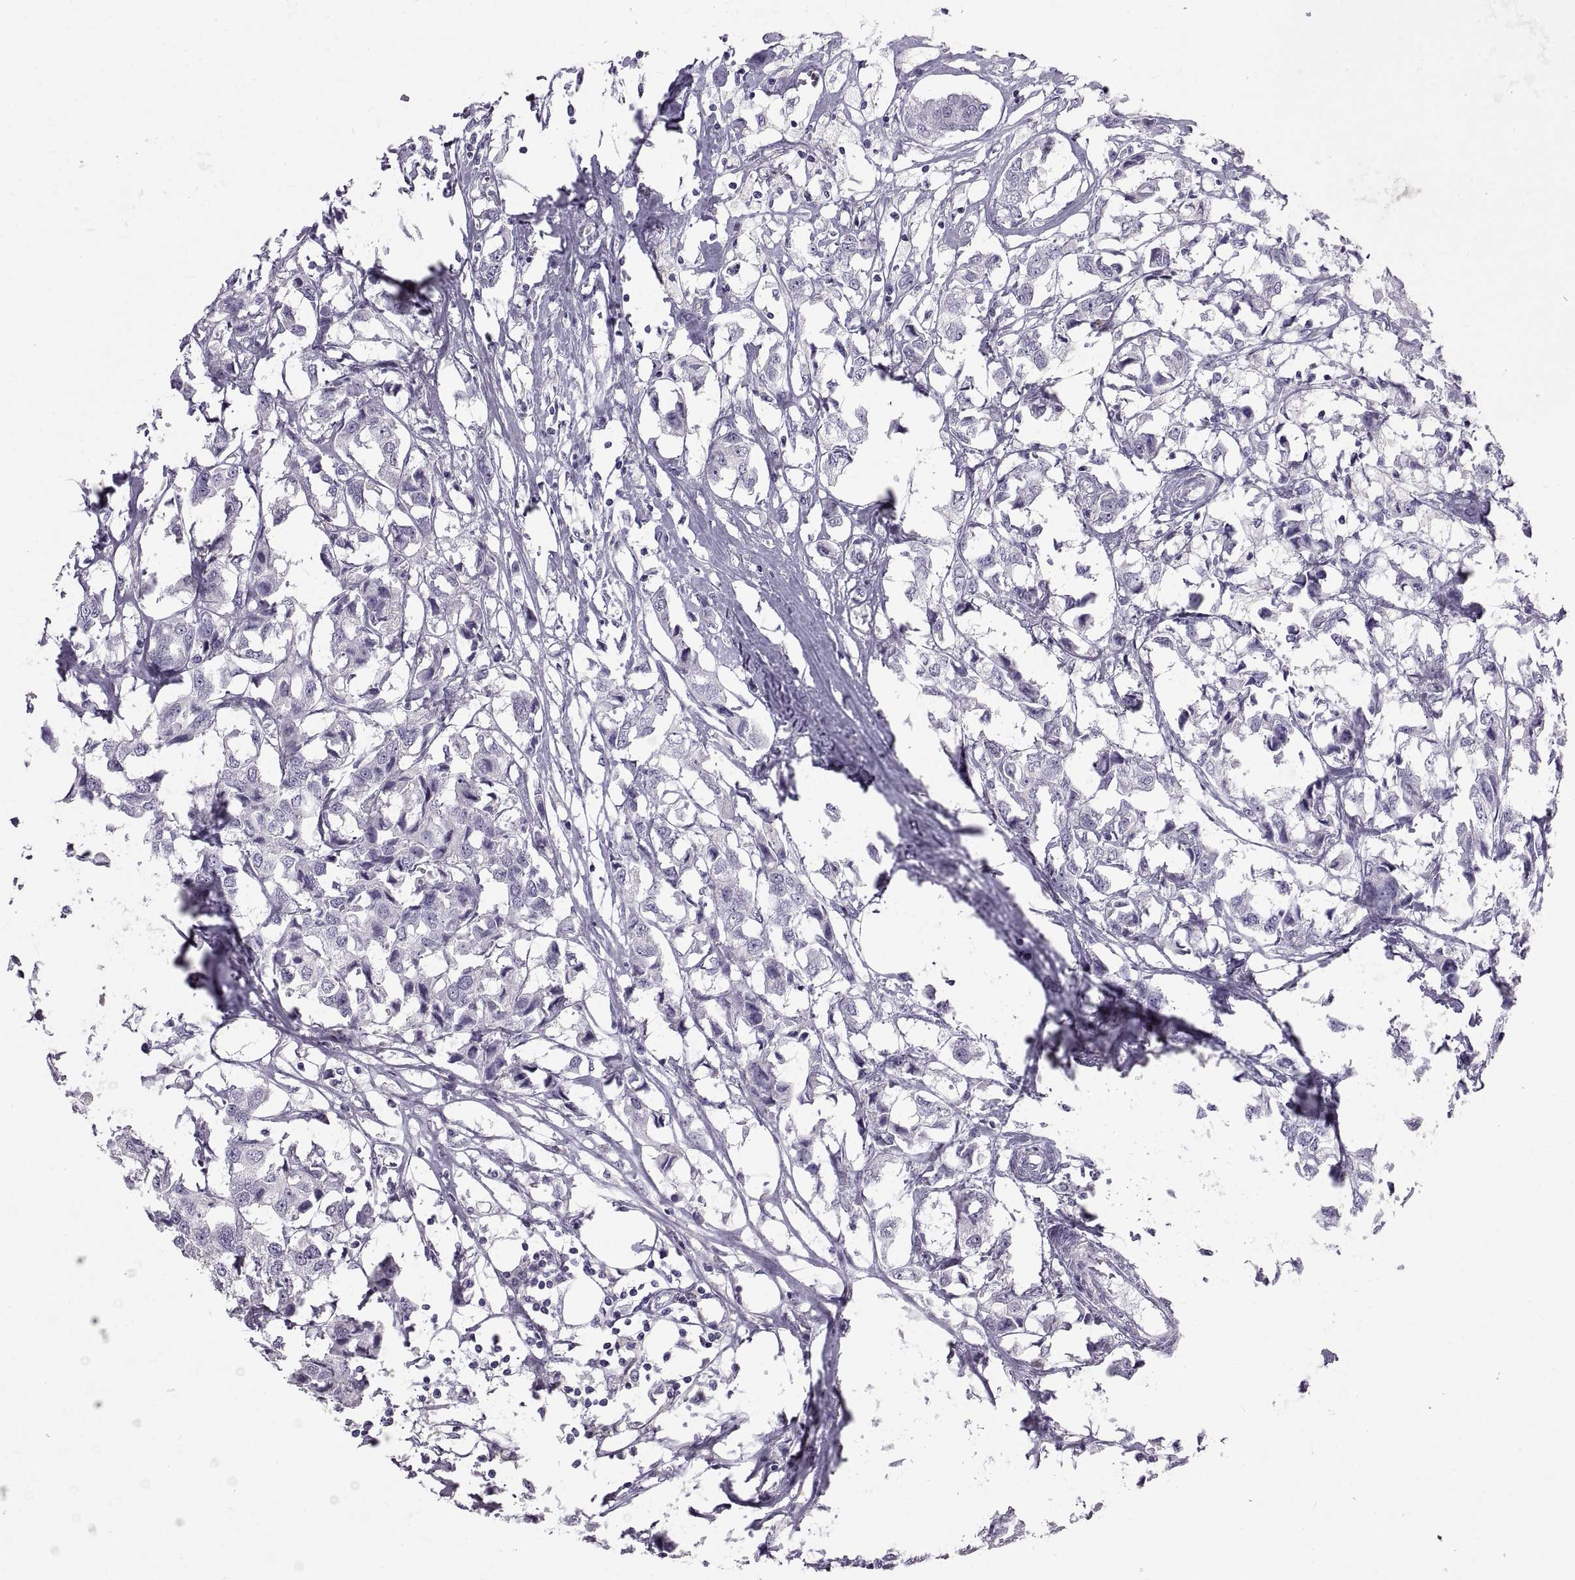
{"staining": {"intensity": "negative", "quantity": "none", "location": "none"}, "tissue": "breast cancer", "cell_type": "Tumor cells", "image_type": "cancer", "snomed": [{"axis": "morphology", "description": "Duct carcinoma"}, {"axis": "topography", "description": "Breast"}], "caption": "DAB immunohistochemical staining of infiltrating ductal carcinoma (breast) displays no significant staining in tumor cells. The staining was performed using DAB to visualize the protein expression in brown, while the nuclei were stained in blue with hematoxylin (Magnification: 20x).", "gene": "WFDC8", "patient": {"sex": "female", "age": 80}}